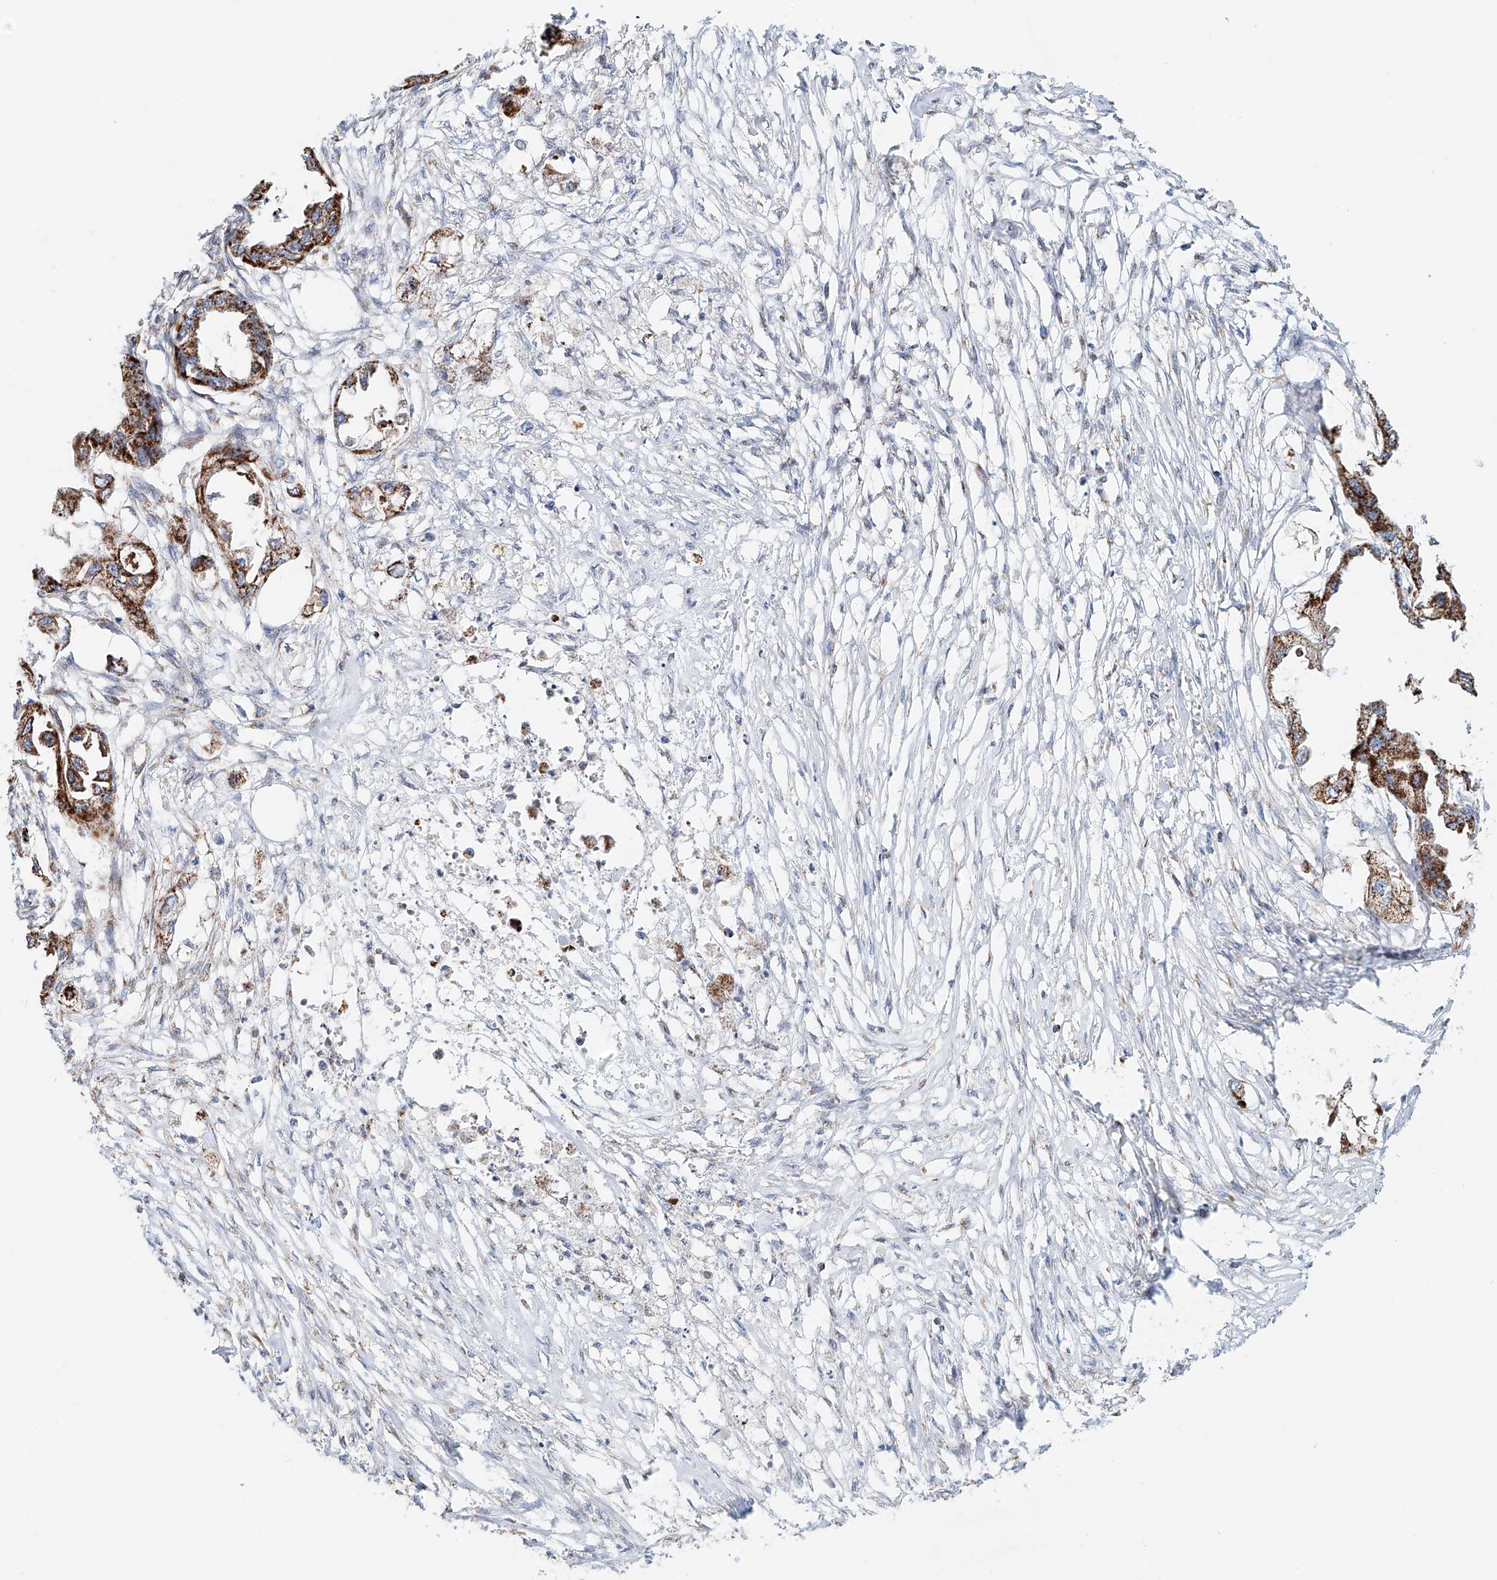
{"staining": {"intensity": "strong", "quantity": ">75%", "location": "cytoplasmic/membranous"}, "tissue": "endometrial cancer", "cell_type": "Tumor cells", "image_type": "cancer", "snomed": [{"axis": "morphology", "description": "Adenocarcinoma, NOS"}, {"axis": "morphology", "description": "Adenocarcinoma, metastatic, NOS"}, {"axis": "topography", "description": "Adipose tissue"}, {"axis": "topography", "description": "Endometrium"}], "caption": "Immunohistochemical staining of human endometrial cancer (adenocarcinoma) displays high levels of strong cytoplasmic/membranous positivity in about >75% of tumor cells.", "gene": "CARD10", "patient": {"sex": "female", "age": 67}}